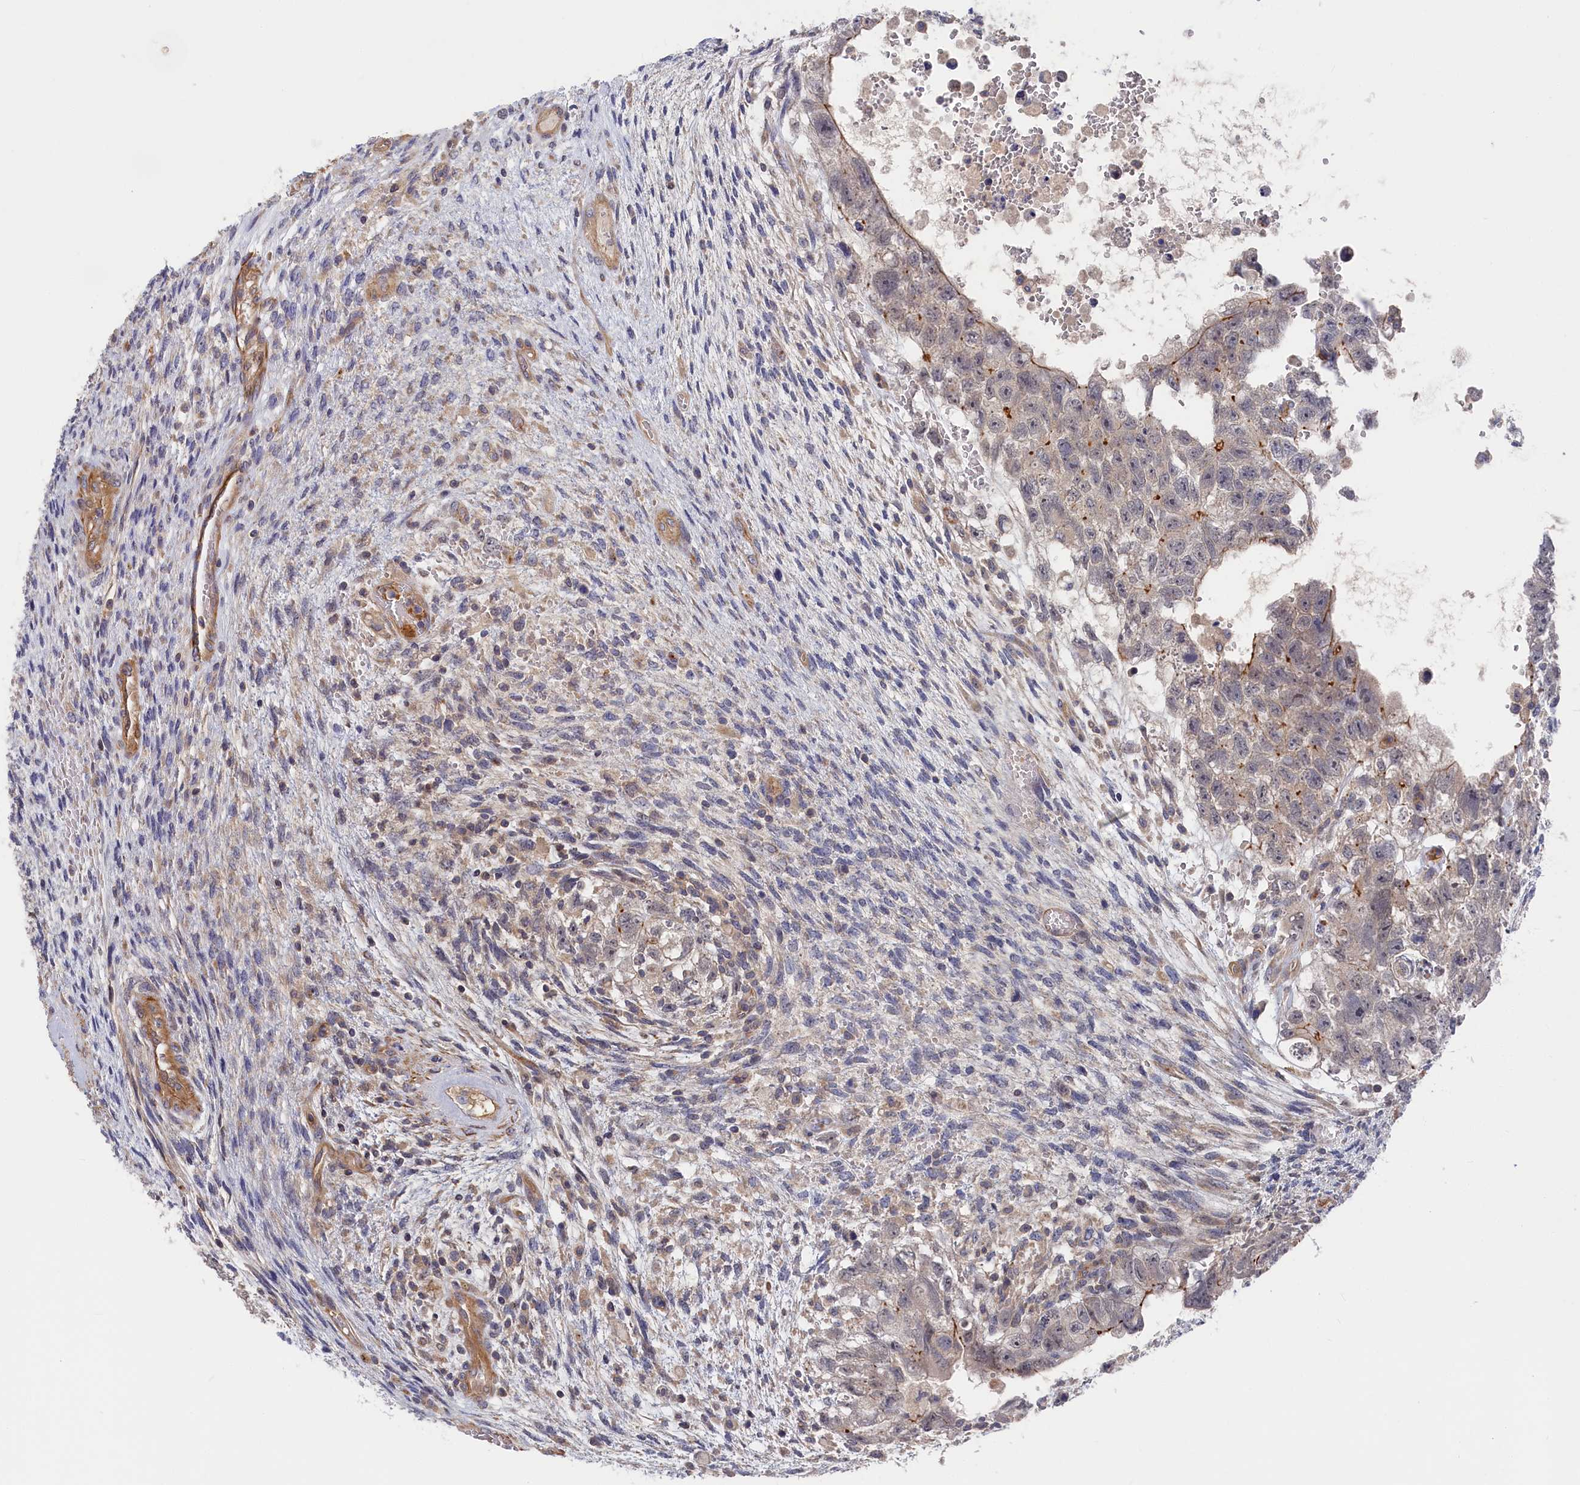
{"staining": {"intensity": "moderate", "quantity": "<25%", "location": "cytoplasmic/membranous"}, "tissue": "testis cancer", "cell_type": "Tumor cells", "image_type": "cancer", "snomed": [{"axis": "morphology", "description": "Carcinoma, Embryonal, NOS"}, {"axis": "topography", "description": "Testis"}], "caption": "Testis embryonal carcinoma stained with a brown dye demonstrates moderate cytoplasmic/membranous positive staining in approximately <25% of tumor cells.", "gene": "LDHD", "patient": {"sex": "male", "age": 26}}